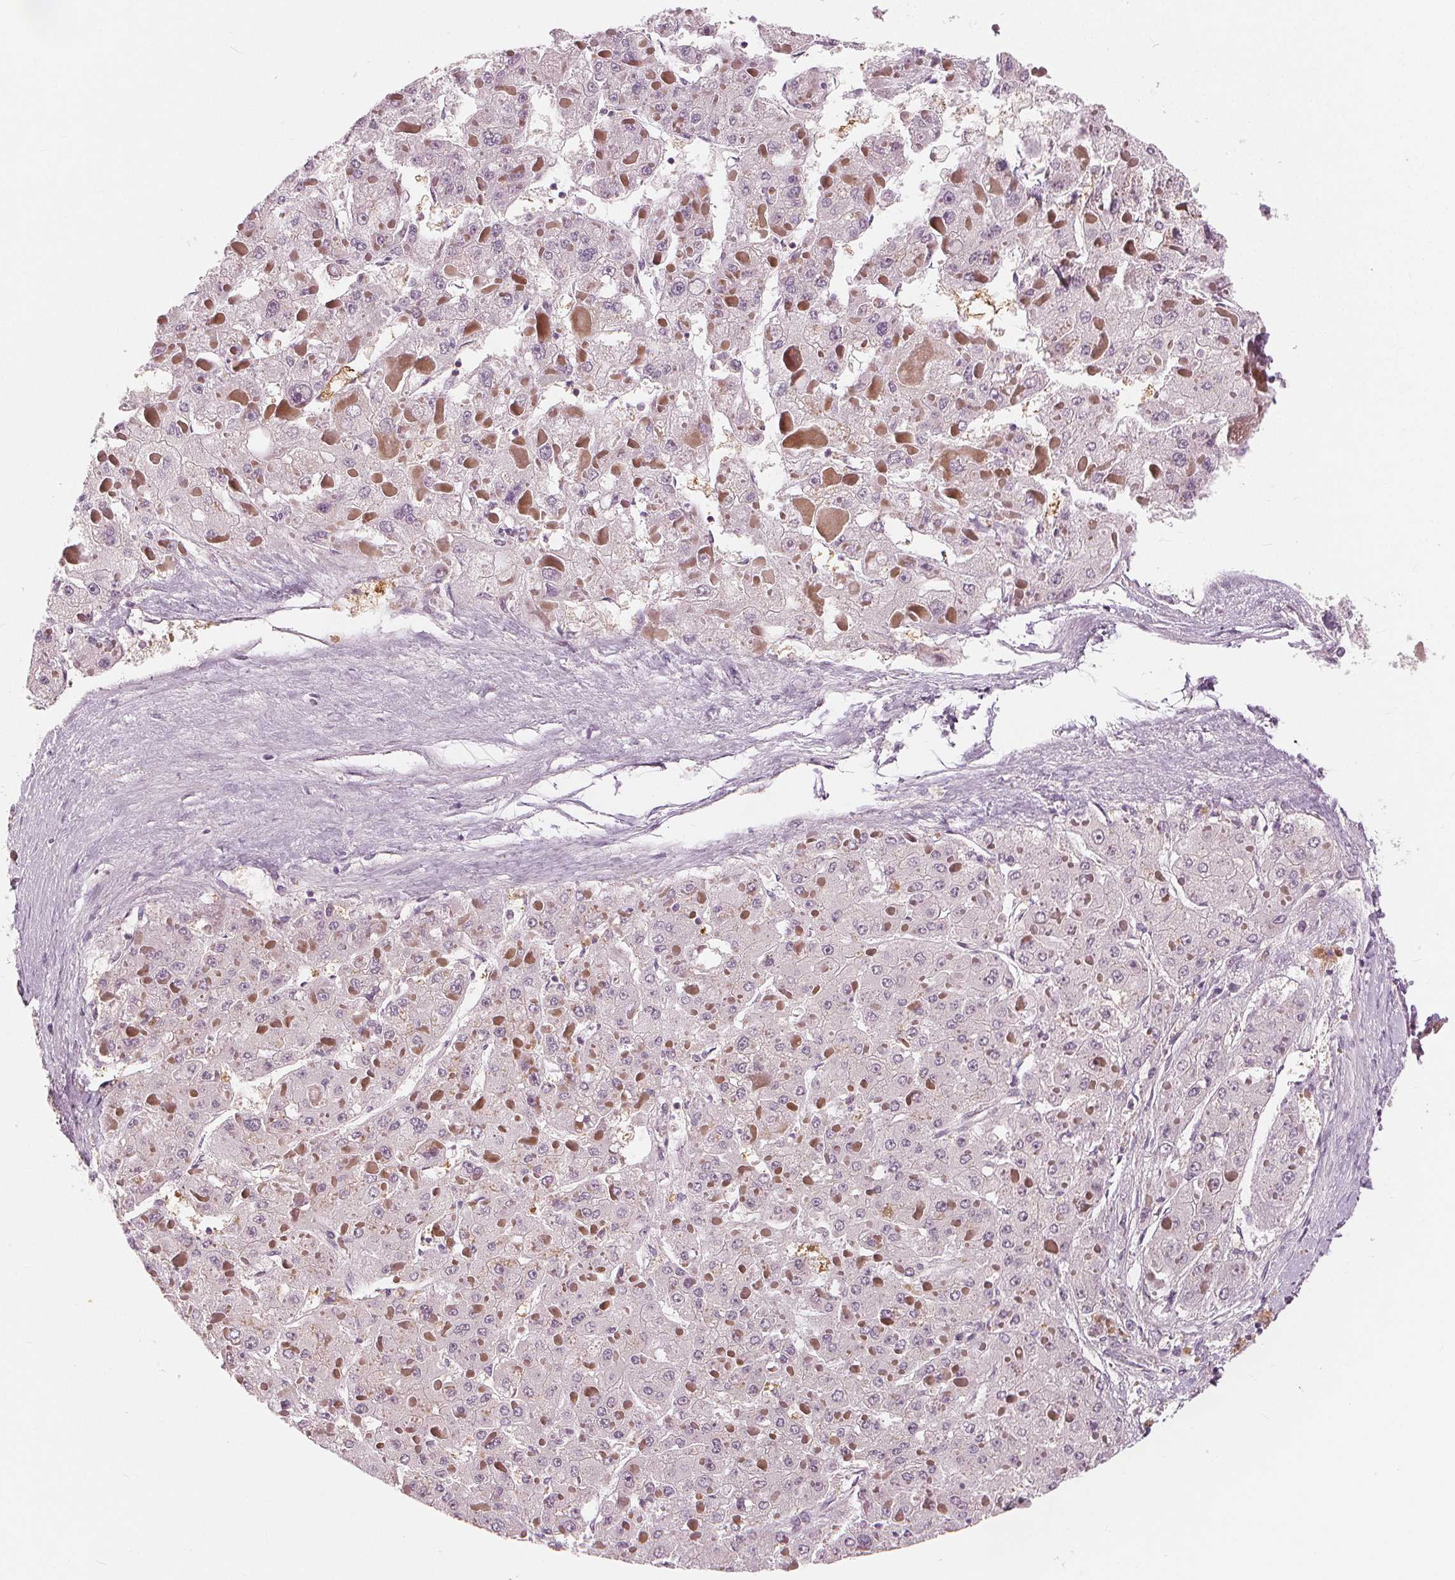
{"staining": {"intensity": "negative", "quantity": "none", "location": "none"}, "tissue": "liver cancer", "cell_type": "Tumor cells", "image_type": "cancer", "snomed": [{"axis": "morphology", "description": "Carcinoma, Hepatocellular, NOS"}, {"axis": "topography", "description": "Liver"}], "caption": "Liver hepatocellular carcinoma stained for a protein using immunohistochemistry displays no staining tumor cells.", "gene": "SLC34A1", "patient": {"sex": "female", "age": 73}}